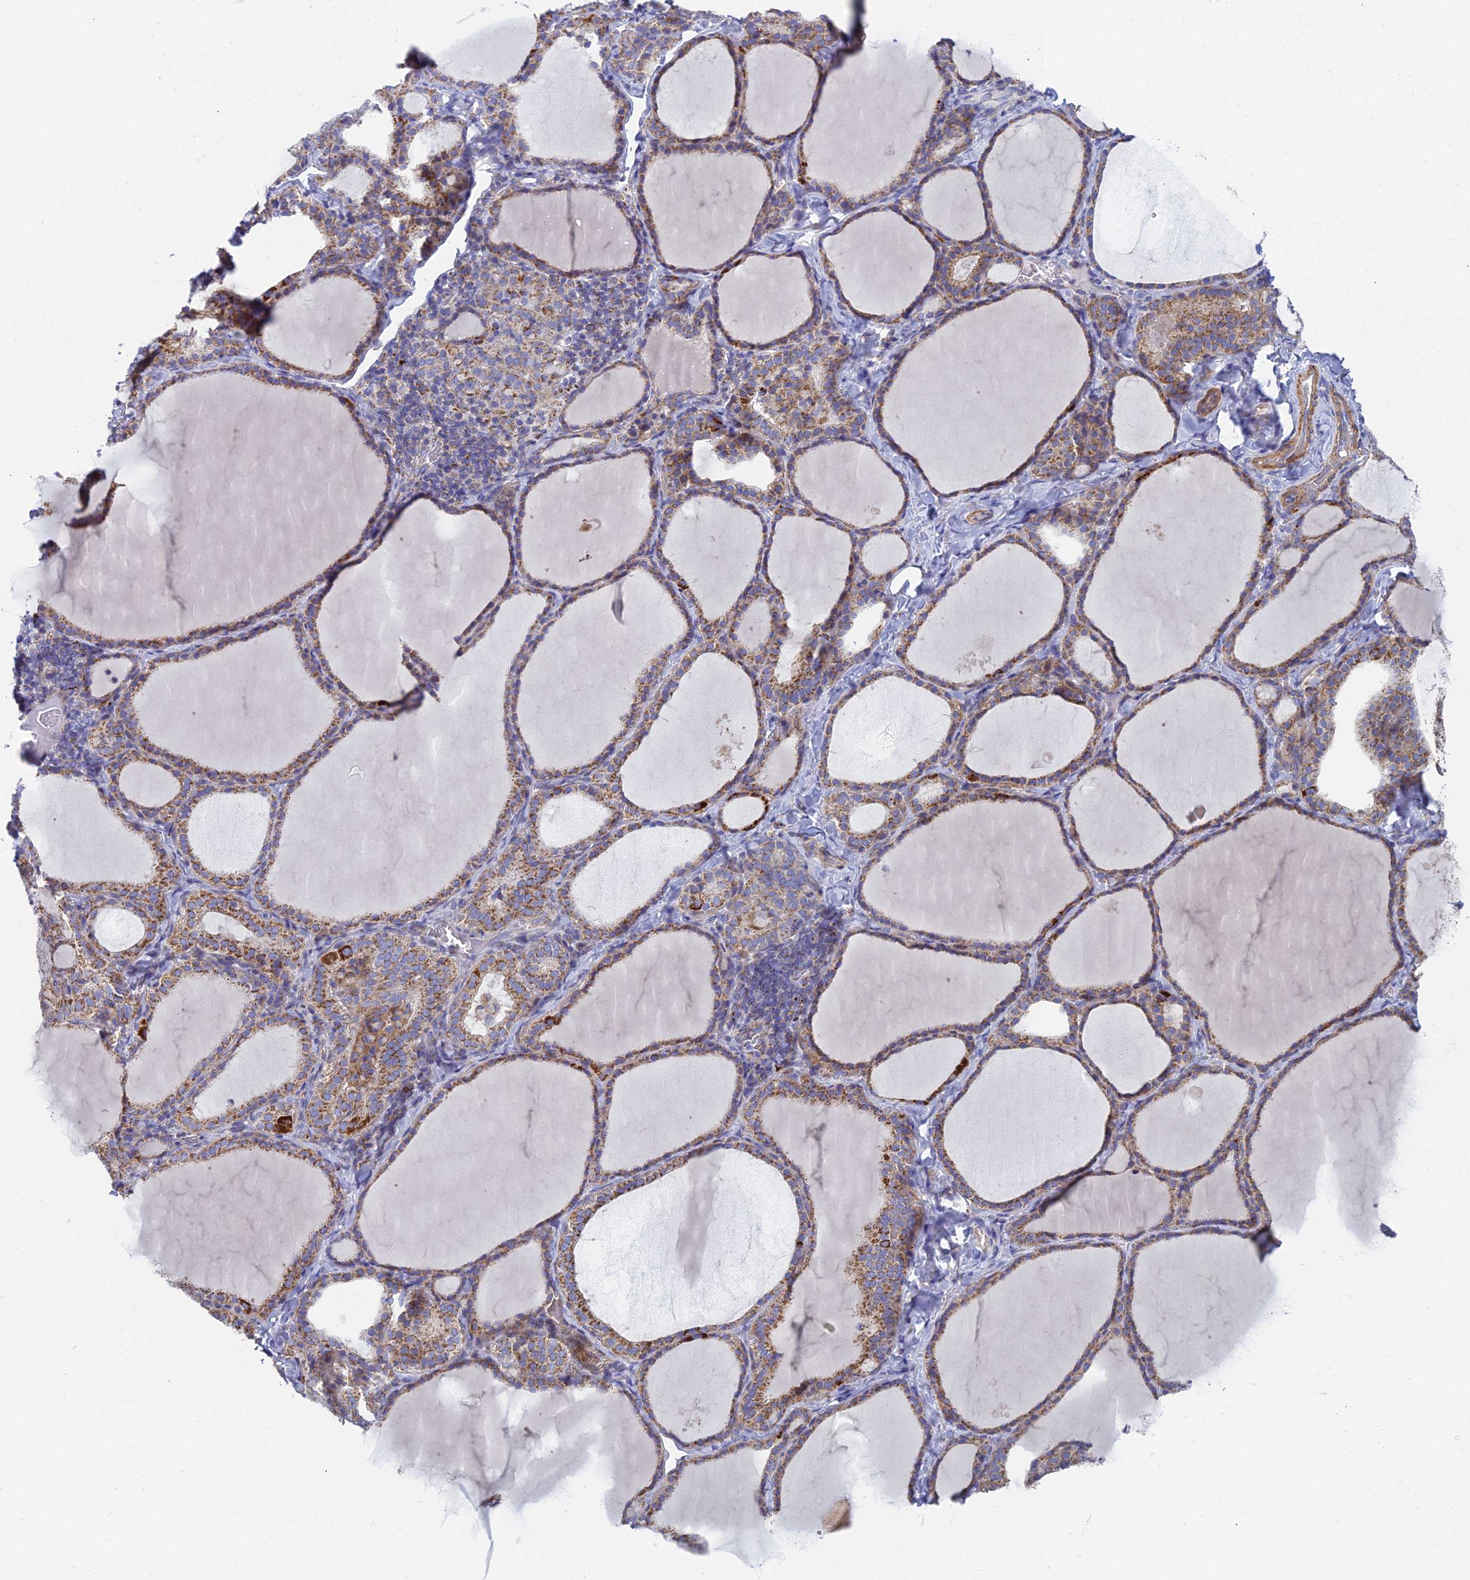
{"staining": {"intensity": "moderate", "quantity": ">75%", "location": "cytoplasmic/membranous"}, "tissue": "thyroid gland", "cell_type": "Glandular cells", "image_type": "normal", "snomed": [{"axis": "morphology", "description": "Normal tissue, NOS"}, {"axis": "topography", "description": "Thyroid gland"}], "caption": "Immunohistochemistry of benign human thyroid gland displays medium levels of moderate cytoplasmic/membranous expression in approximately >75% of glandular cells. (DAB (3,3'-diaminobenzidine) IHC, brown staining for protein, blue staining for nuclei).", "gene": "CSPG4", "patient": {"sex": "female", "age": 39}}